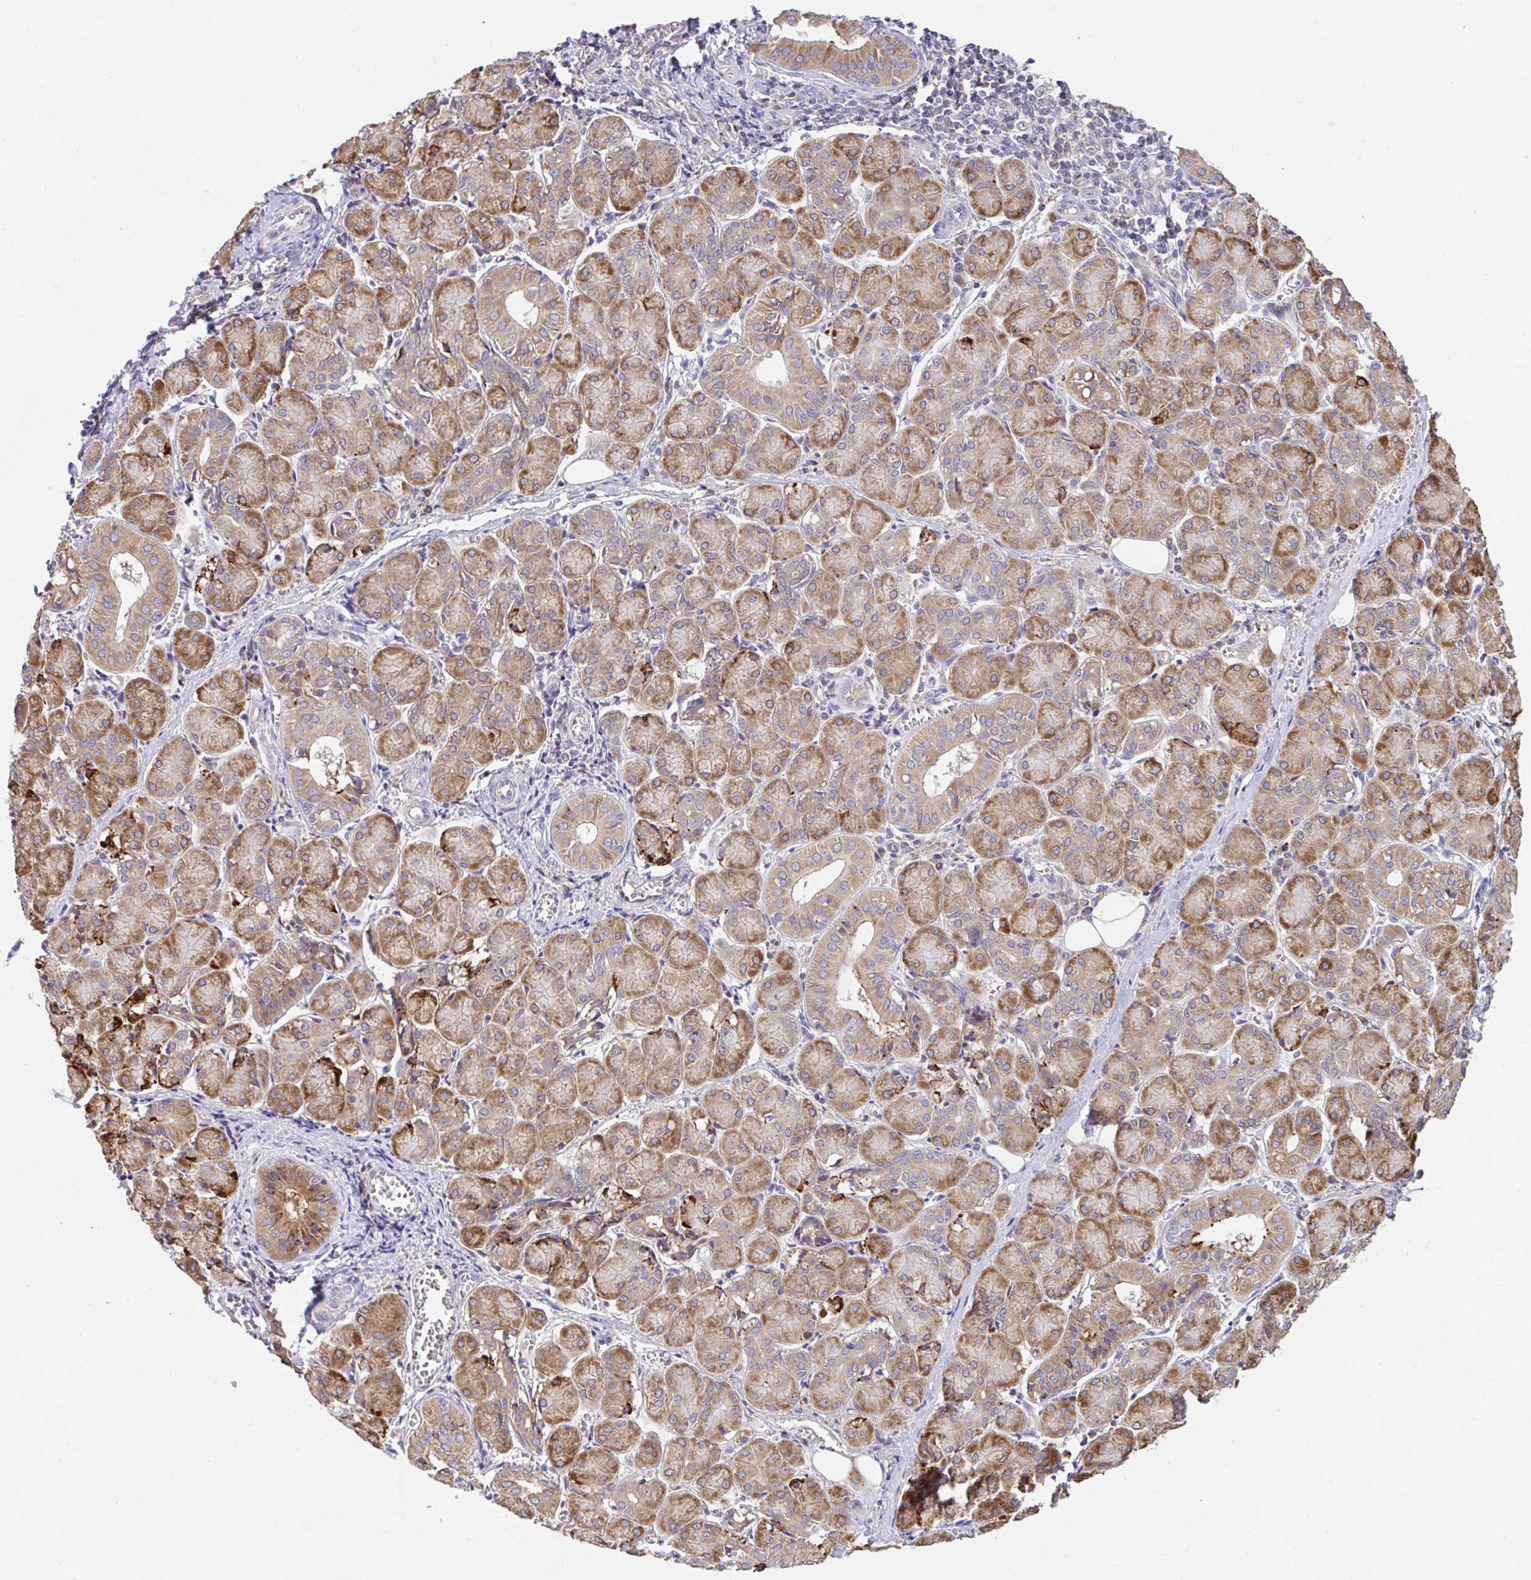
{"staining": {"intensity": "moderate", "quantity": ">75%", "location": "cytoplasmic/membranous"}, "tissue": "salivary gland", "cell_type": "Glandular cells", "image_type": "normal", "snomed": [{"axis": "morphology", "description": "Normal tissue, NOS"}, {"axis": "morphology", "description": "Inflammation, NOS"}, {"axis": "topography", "description": "Lymph node"}, {"axis": "topography", "description": "Salivary gland"}], "caption": "IHC of unremarkable salivary gland demonstrates medium levels of moderate cytoplasmic/membranous staining in about >75% of glandular cells.", "gene": "RALBP1", "patient": {"sex": "male", "age": 3}}